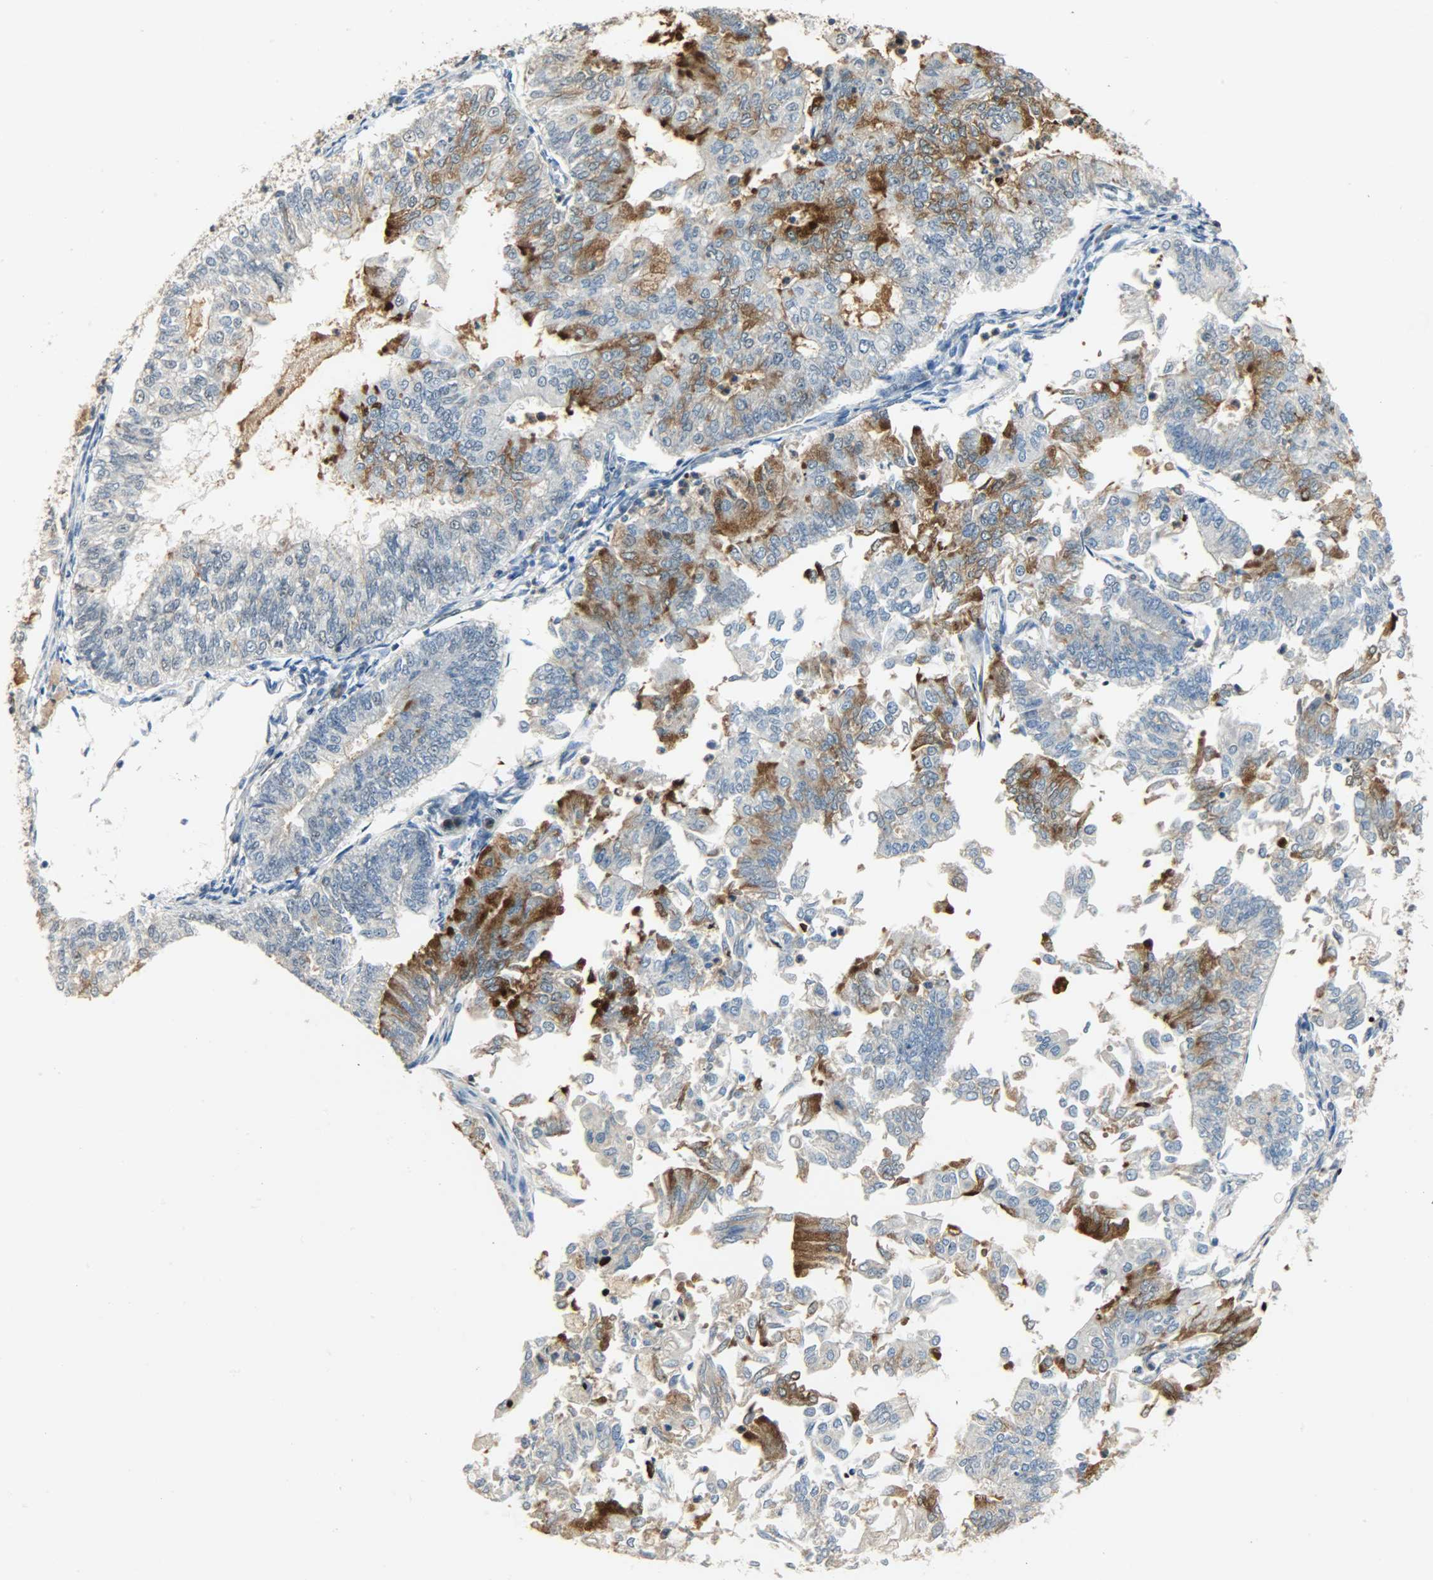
{"staining": {"intensity": "moderate", "quantity": "<25%", "location": "cytoplasmic/membranous"}, "tissue": "endometrial cancer", "cell_type": "Tumor cells", "image_type": "cancer", "snomed": [{"axis": "morphology", "description": "Adenocarcinoma, NOS"}, {"axis": "topography", "description": "Endometrium"}], "caption": "IHC of endometrial cancer (adenocarcinoma) demonstrates low levels of moderate cytoplasmic/membranous expression in about <25% of tumor cells.", "gene": "SKAP2", "patient": {"sex": "female", "age": 59}}